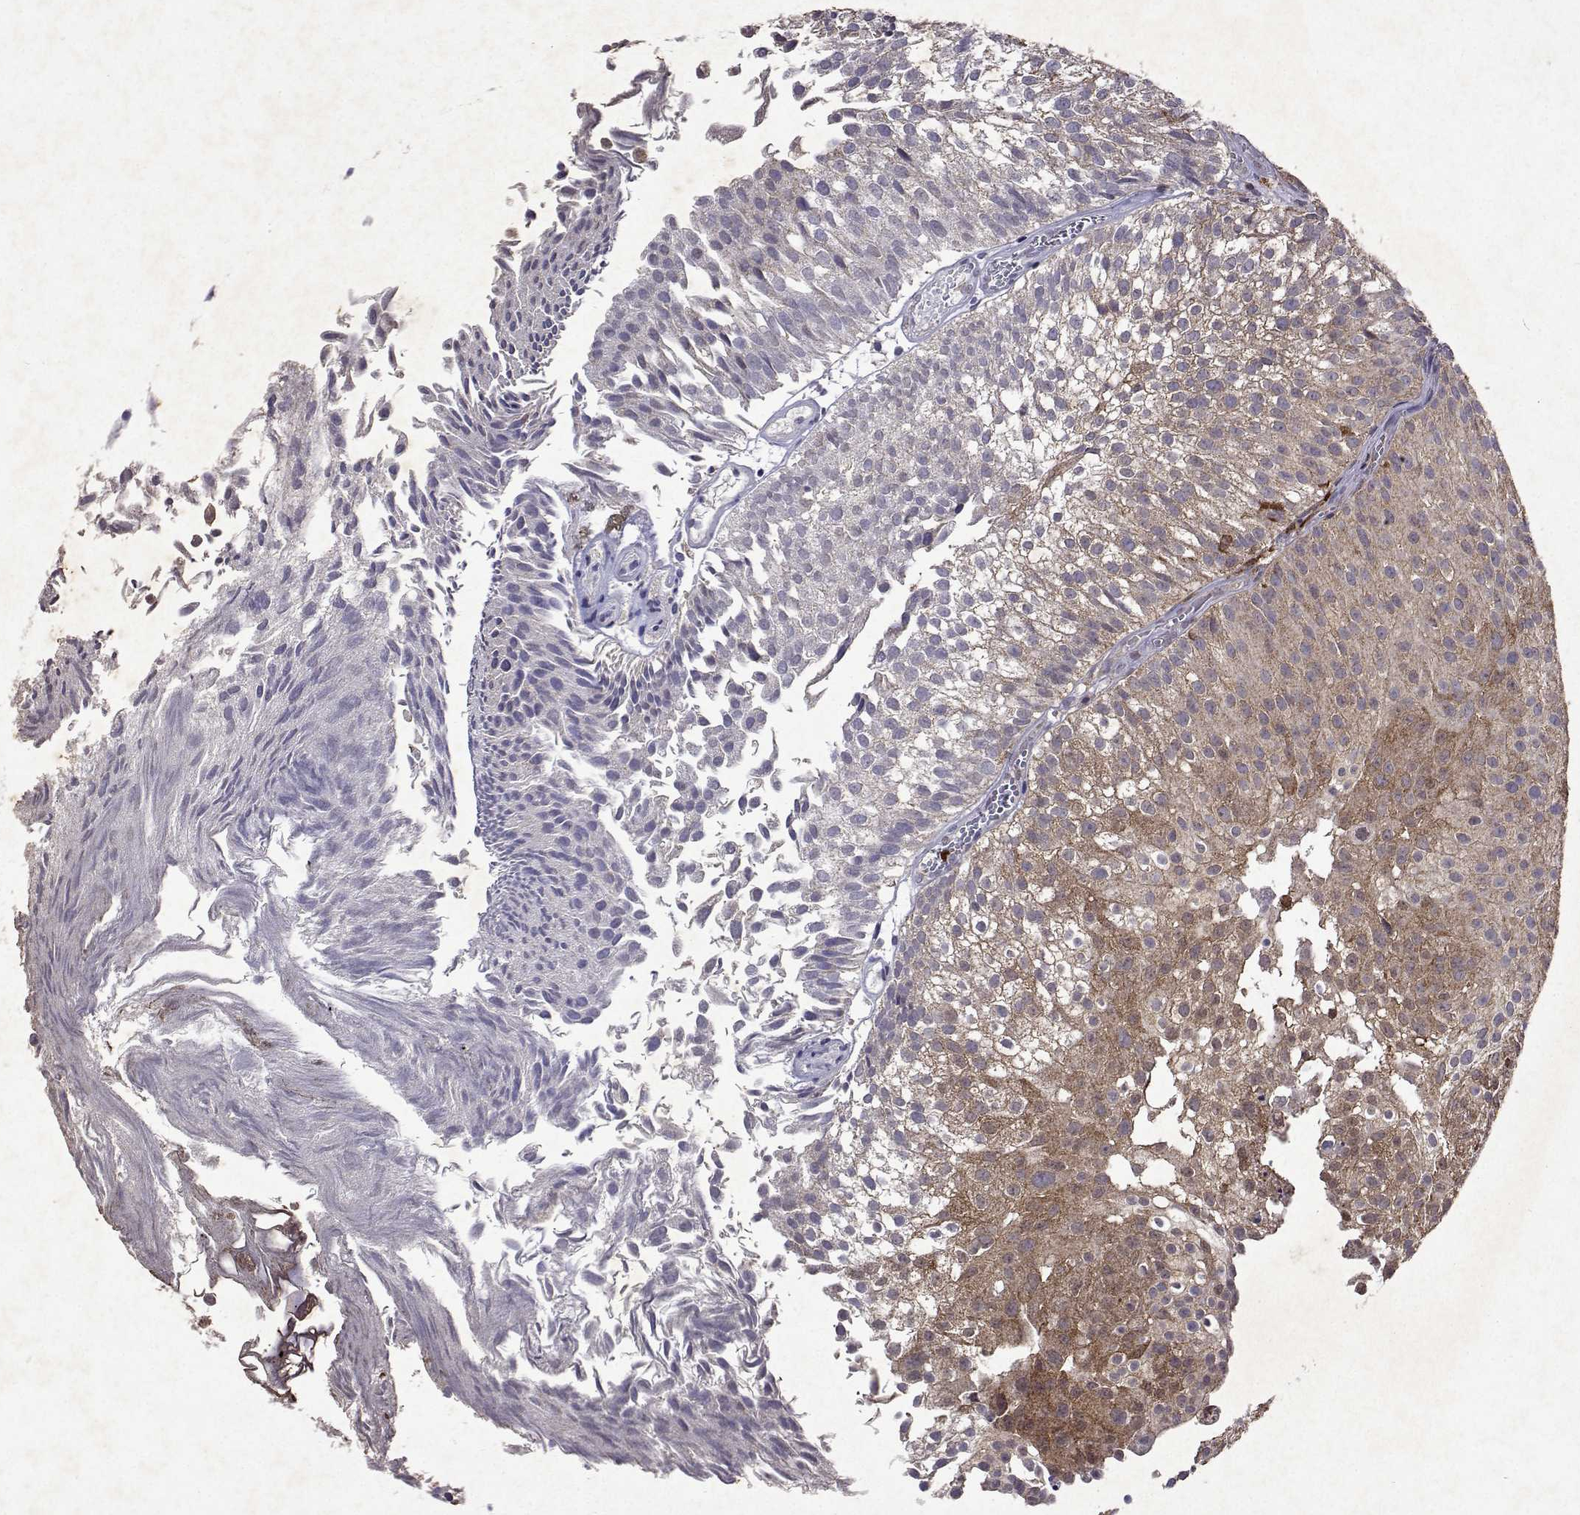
{"staining": {"intensity": "weak", "quantity": ">75%", "location": "cytoplasmic/membranous"}, "tissue": "urothelial cancer", "cell_type": "Tumor cells", "image_type": "cancer", "snomed": [{"axis": "morphology", "description": "Urothelial carcinoma, Low grade"}, {"axis": "topography", "description": "Urinary bladder"}], "caption": "A photomicrograph of urothelial carcinoma (low-grade) stained for a protein demonstrates weak cytoplasmic/membranous brown staining in tumor cells. Using DAB (brown) and hematoxylin (blue) stains, captured at high magnification using brightfield microscopy.", "gene": "APAF1", "patient": {"sex": "male", "age": 70}}